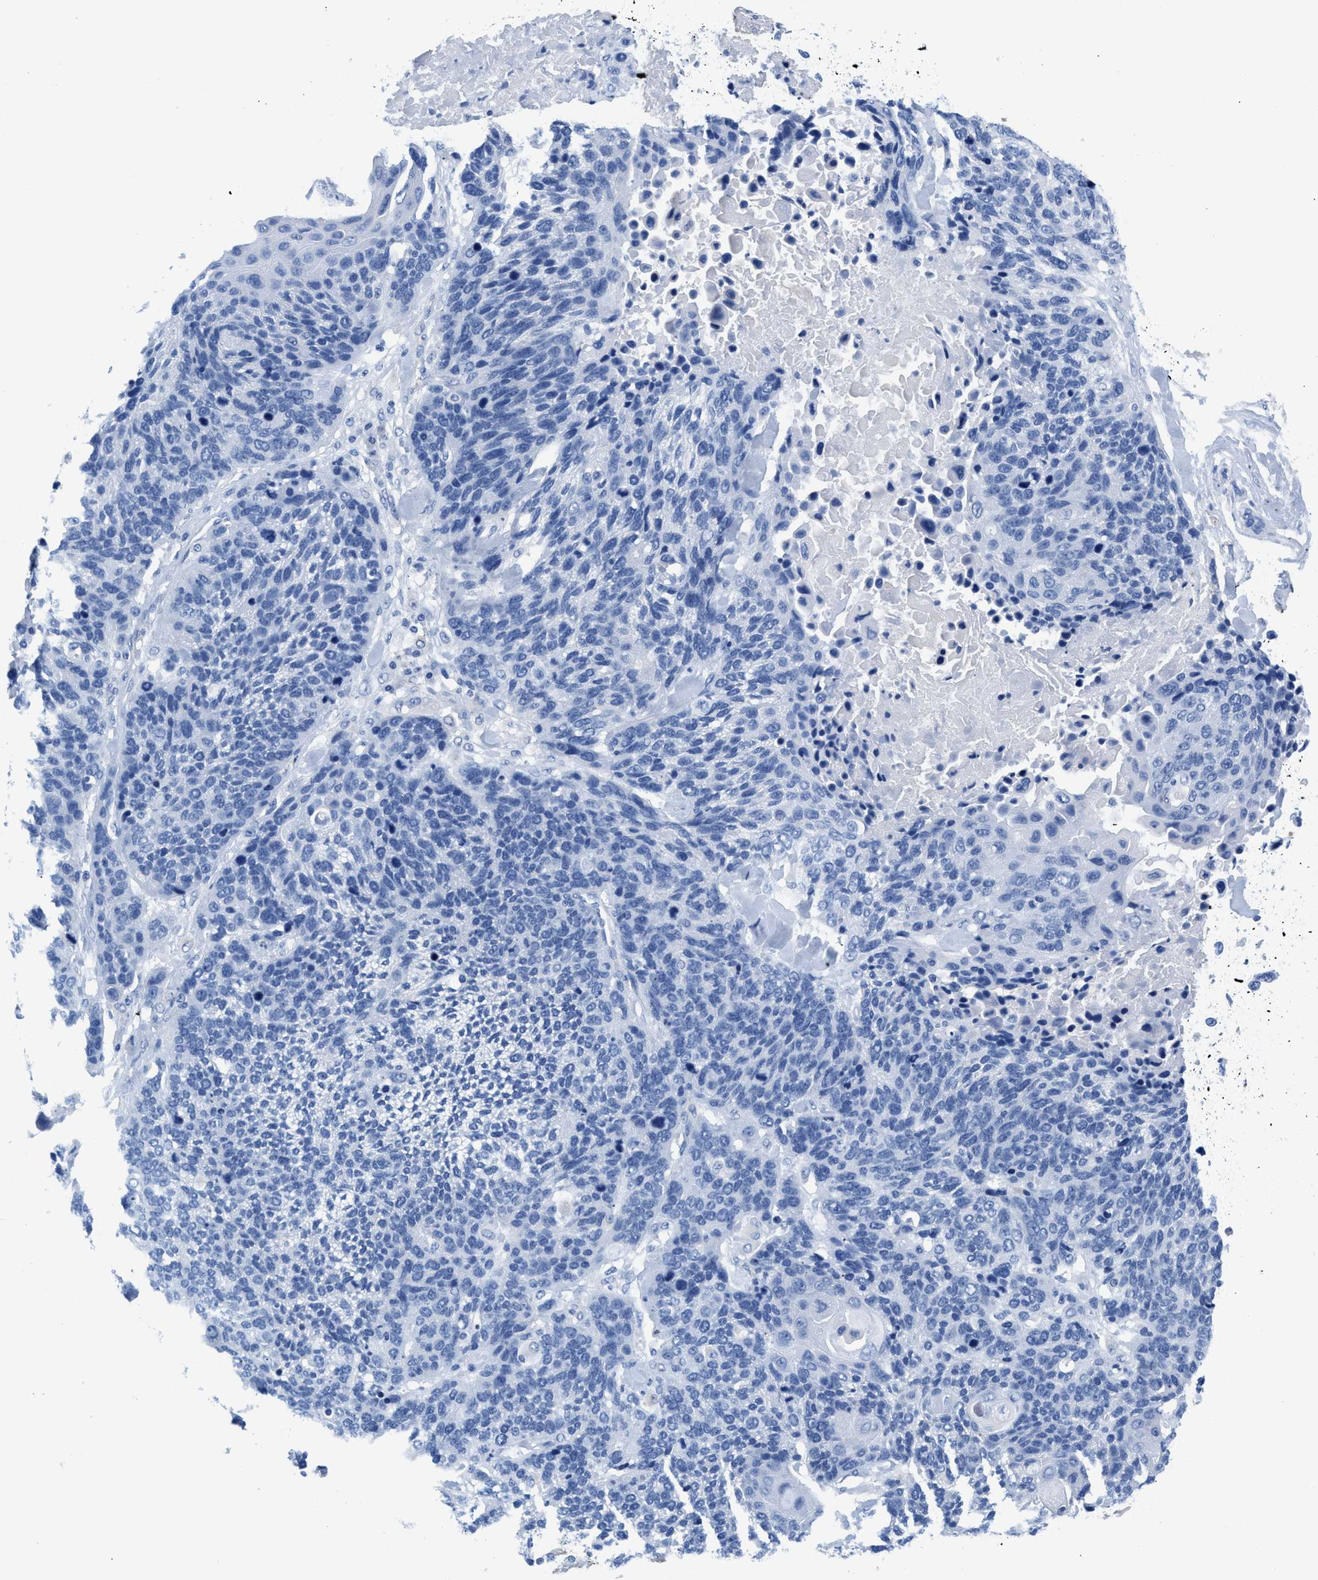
{"staining": {"intensity": "negative", "quantity": "none", "location": "none"}, "tissue": "lung cancer", "cell_type": "Tumor cells", "image_type": "cancer", "snomed": [{"axis": "morphology", "description": "Squamous cell carcinoma, NOS"}, {"axis": "topography", "description": "Lung"}], "caption": "Tumor cells are negative for brown protein staining in lung cancer. (DAB (3,3'-diaminobenzidine) immunohistochemistry (IHC), high magnification).", "gene": "SLFN13", "patient": {"sex": "male", "age": 65}}